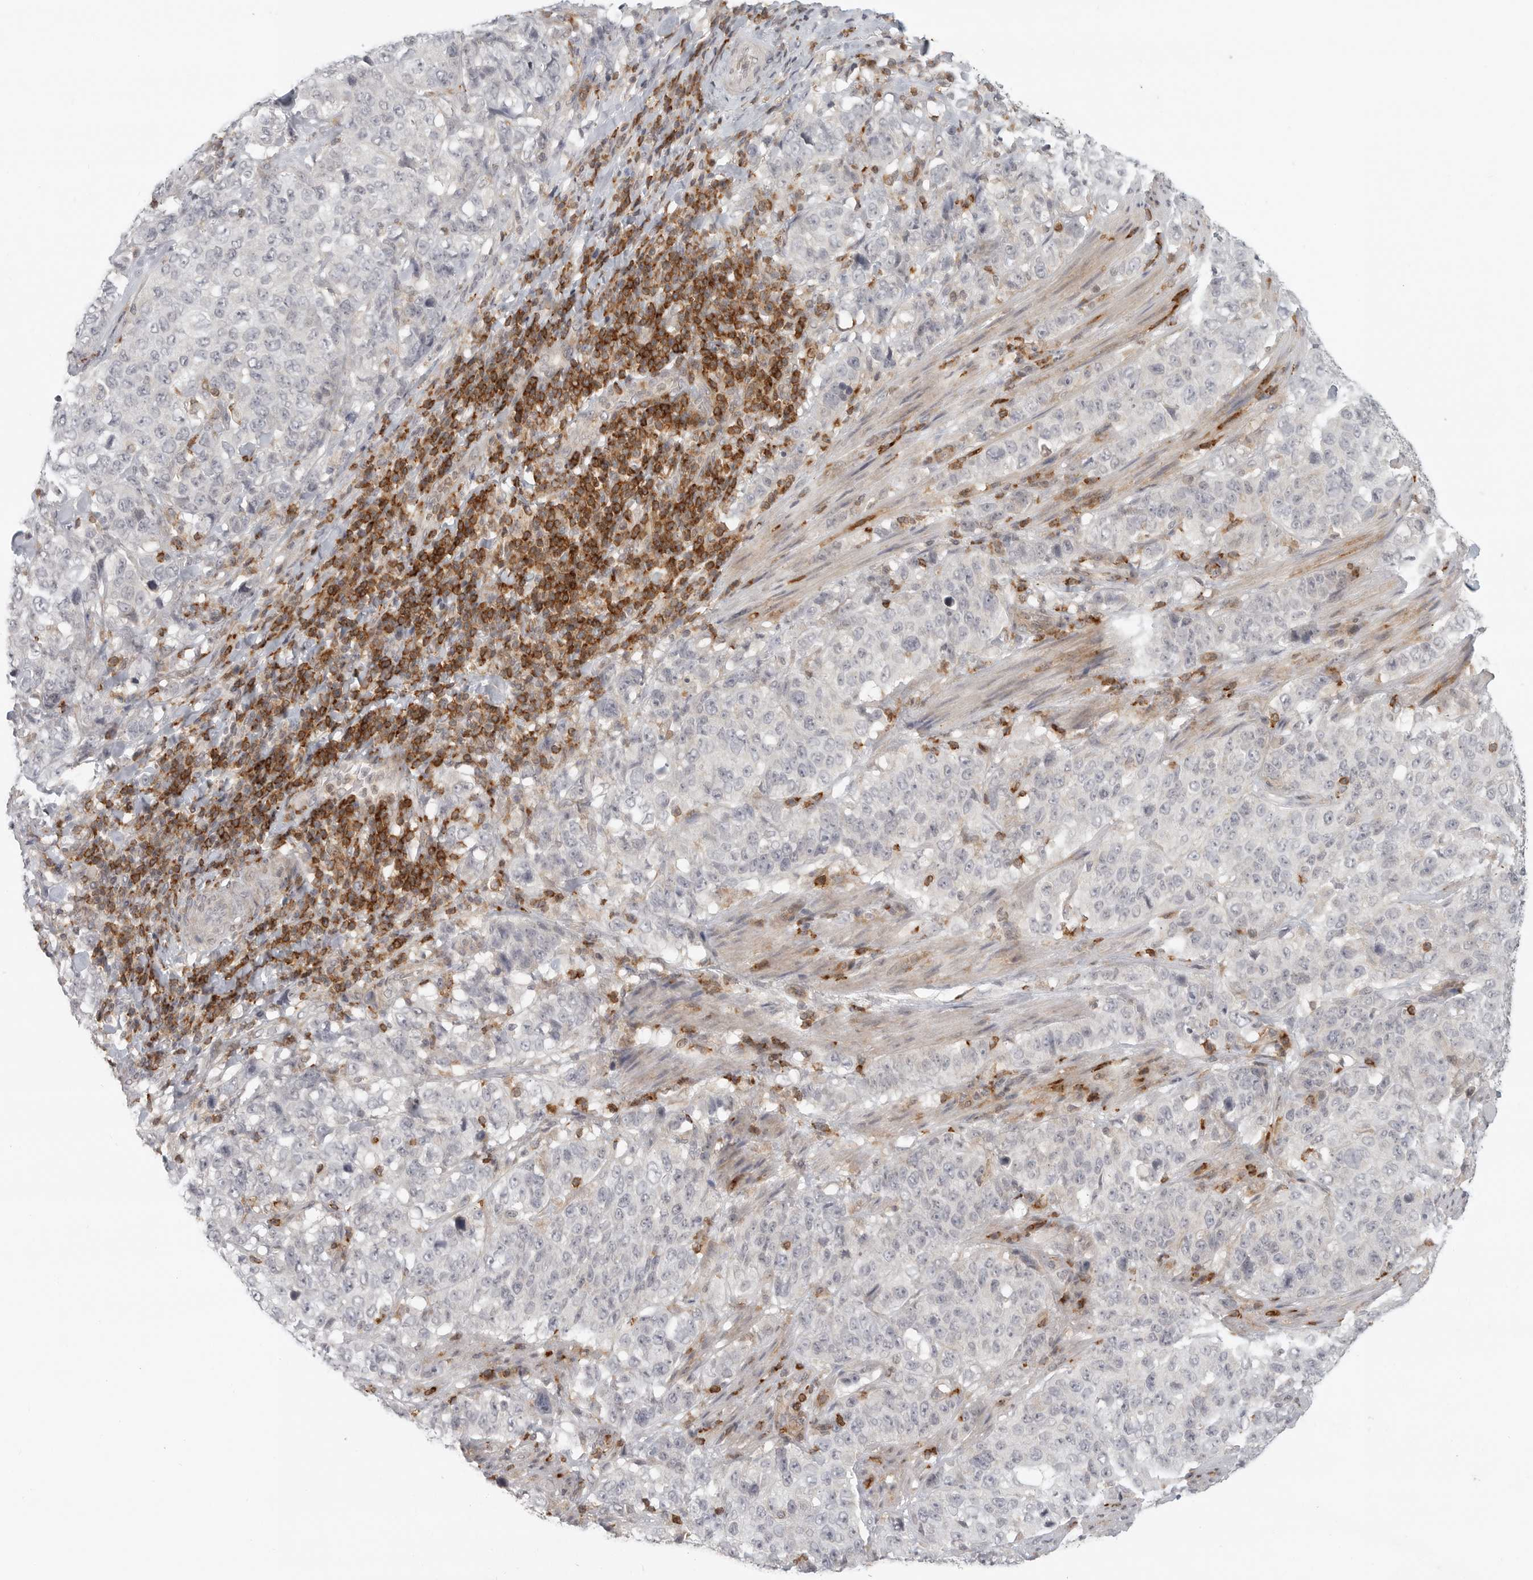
{"staining": {"intensity": "negative", "quantity": "none", "location": "none"}, "tissue": "stomach cancer", "cell_type": "Tumor cells", "image_type": "cancer", "snomed": [{"axis": "morphology", "description": "Adenocarcinoma, NOS"}, {"axis": "topography", "description": "Stomach"}], "caption": "Immunohistochemical staining of stomach adenocarcinoma displays no significant expression in tumor cells.", "gene": "SH3KBP1", "patient": {"sex": "male", "age": 48}}